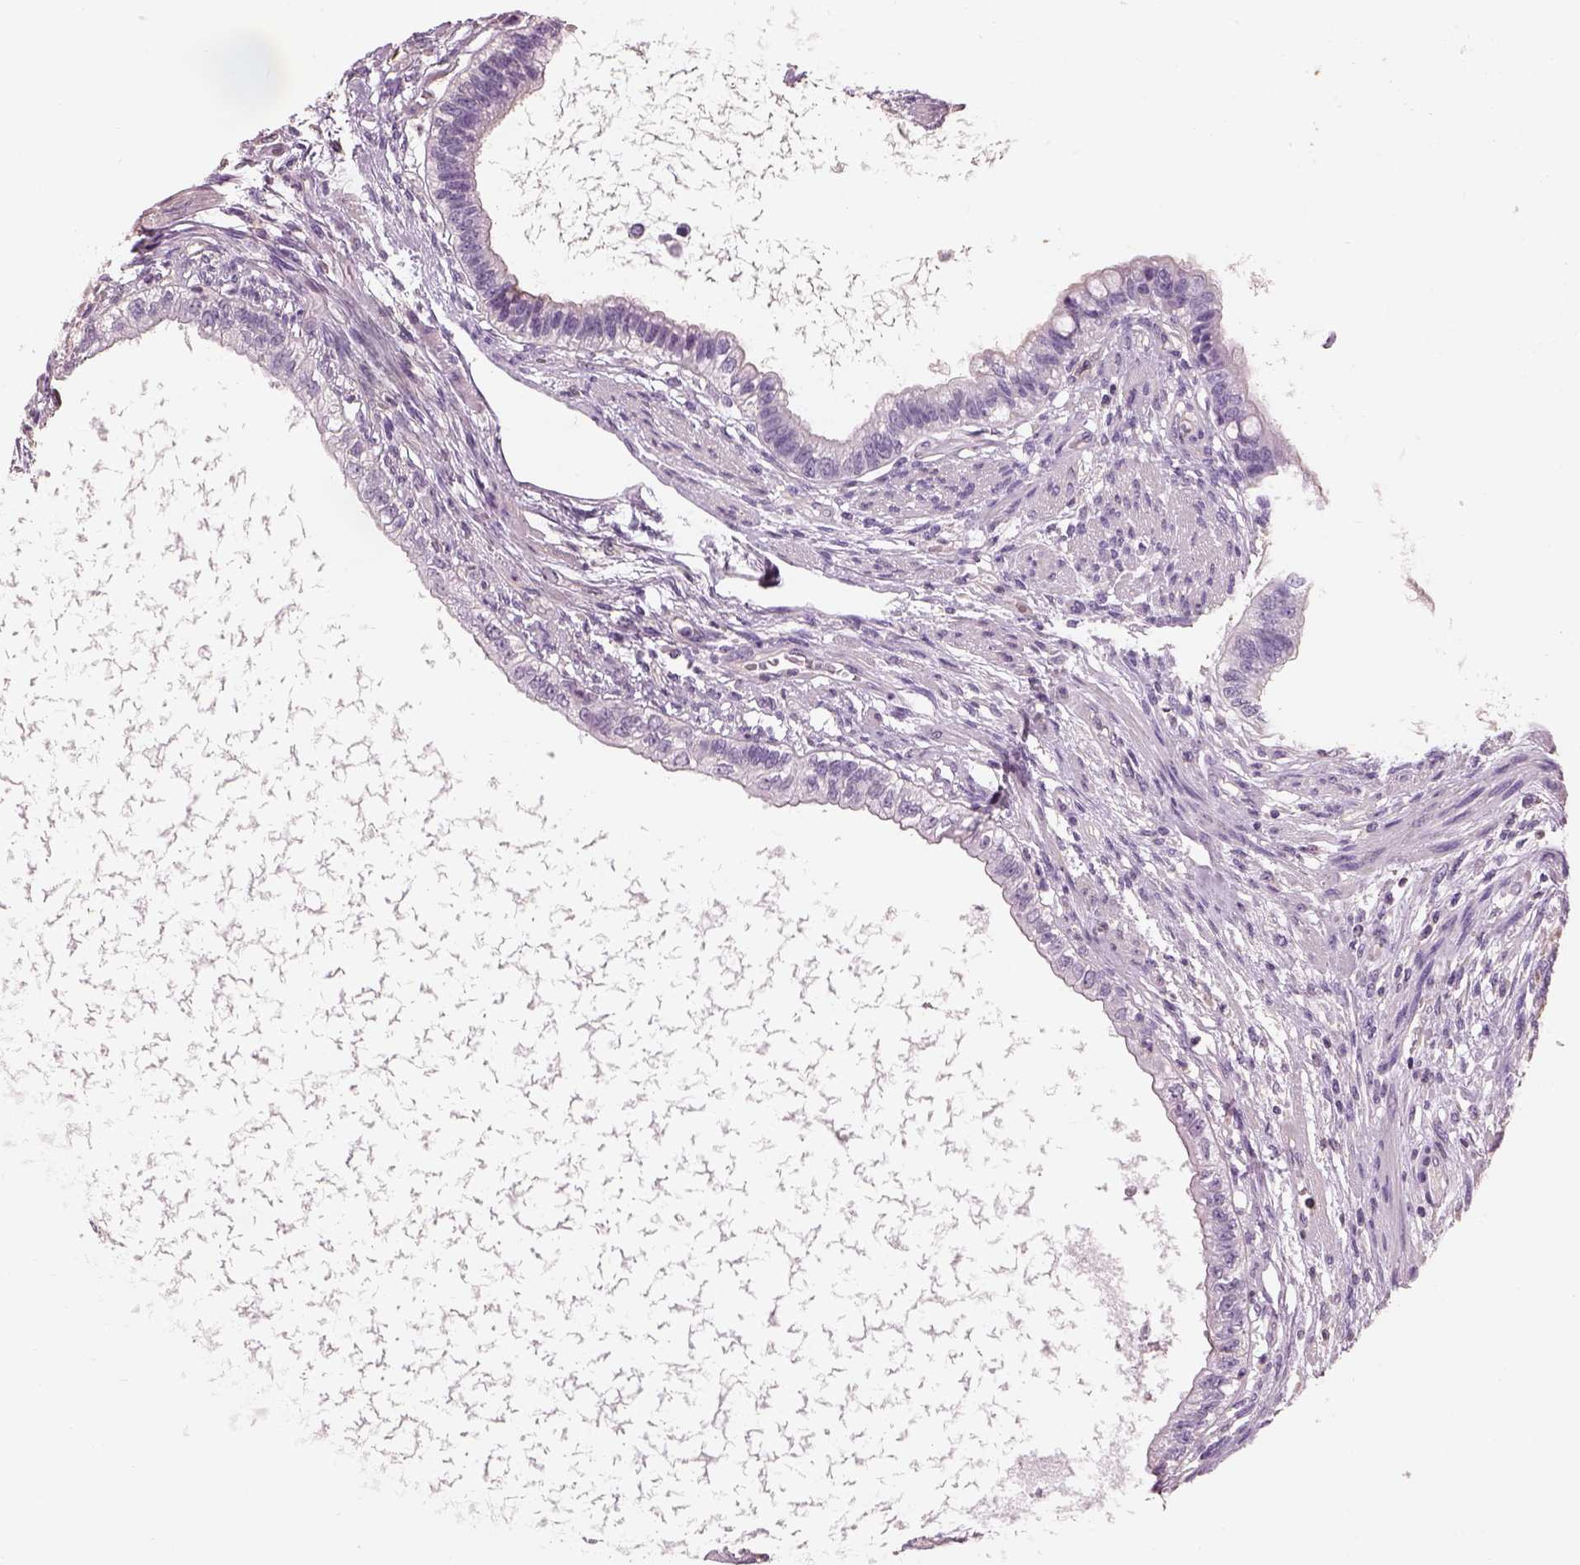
{"staining": {"intensity": "negative", "quantity": "none", "location": "none"}, "tissue": "testis cancer", "cell_type": "Tumor cells", "image_type": "cancer", "snomed": [{"axis": "morphology", "description": "Carcinoma, Embryonal, NOS"}, {"axis": "topography", "description": "Testis"}], "caption": "Protein analysis of embryonal carcinoma (testis) demonstrates no significant positivity in tumor cells.", "gene": "OTUD6A", "patient": {"sex": "male", "age": 26}}